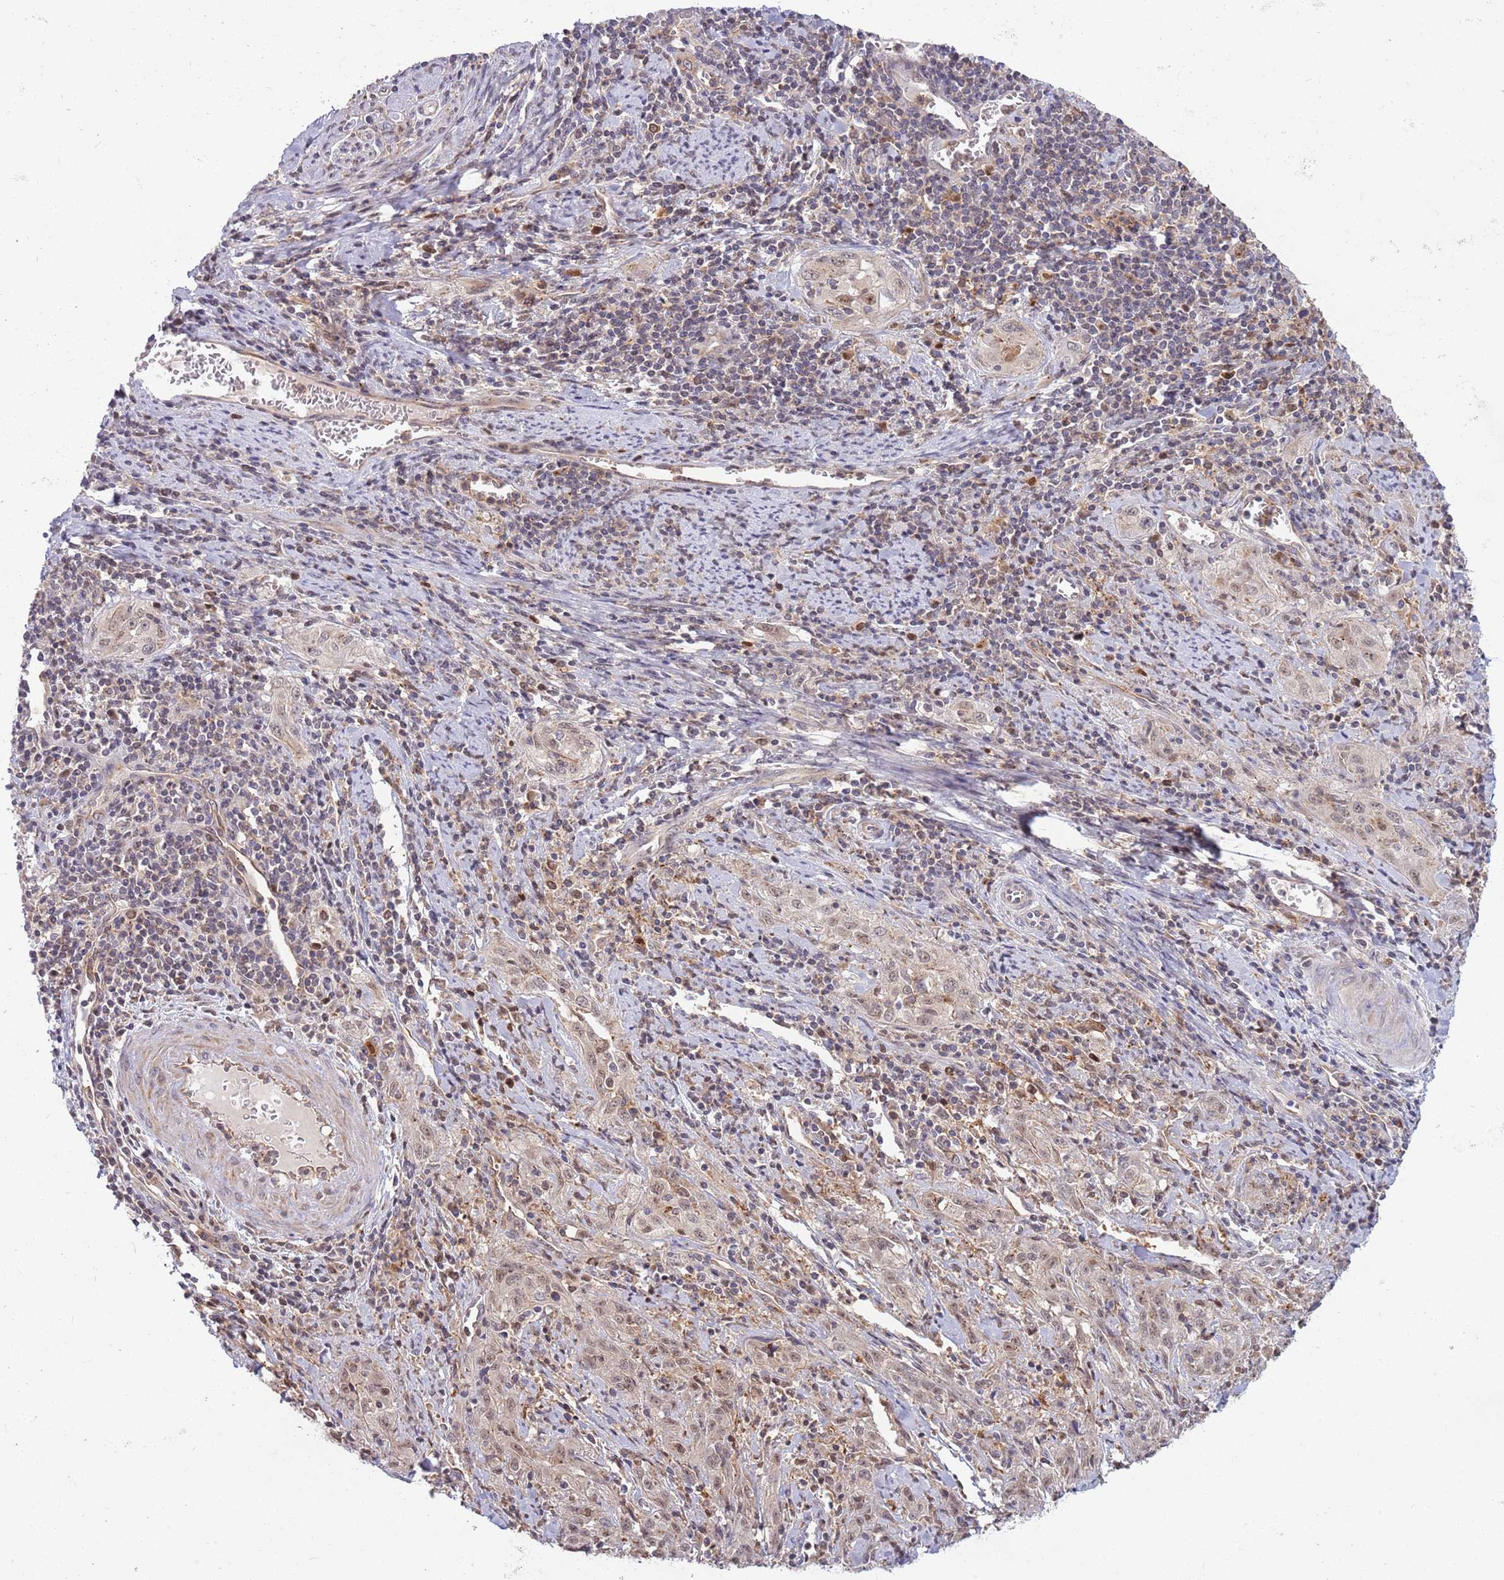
{"staining": {"intensity": "weak", "quantity": ">75%", "location": "nuclear"}, "tissue": "cervical cancer", "cell_type": "Tumor cells", "image_type": "cancer", "snomed": [{"axis": "morphology", "description": "Squamous cell carcinoma, NOS"}, {"axis": "topography", "description": "Cervix"}], "caption": "Protein analysis of squamous cell carcinoma (cervical) tissue shows weak nuclear staining in approximately >75% of tumor cells. Nuclei are stained in blue.", "gene": "CCNJL", "patient": {"sex": "female", "age": 57}}